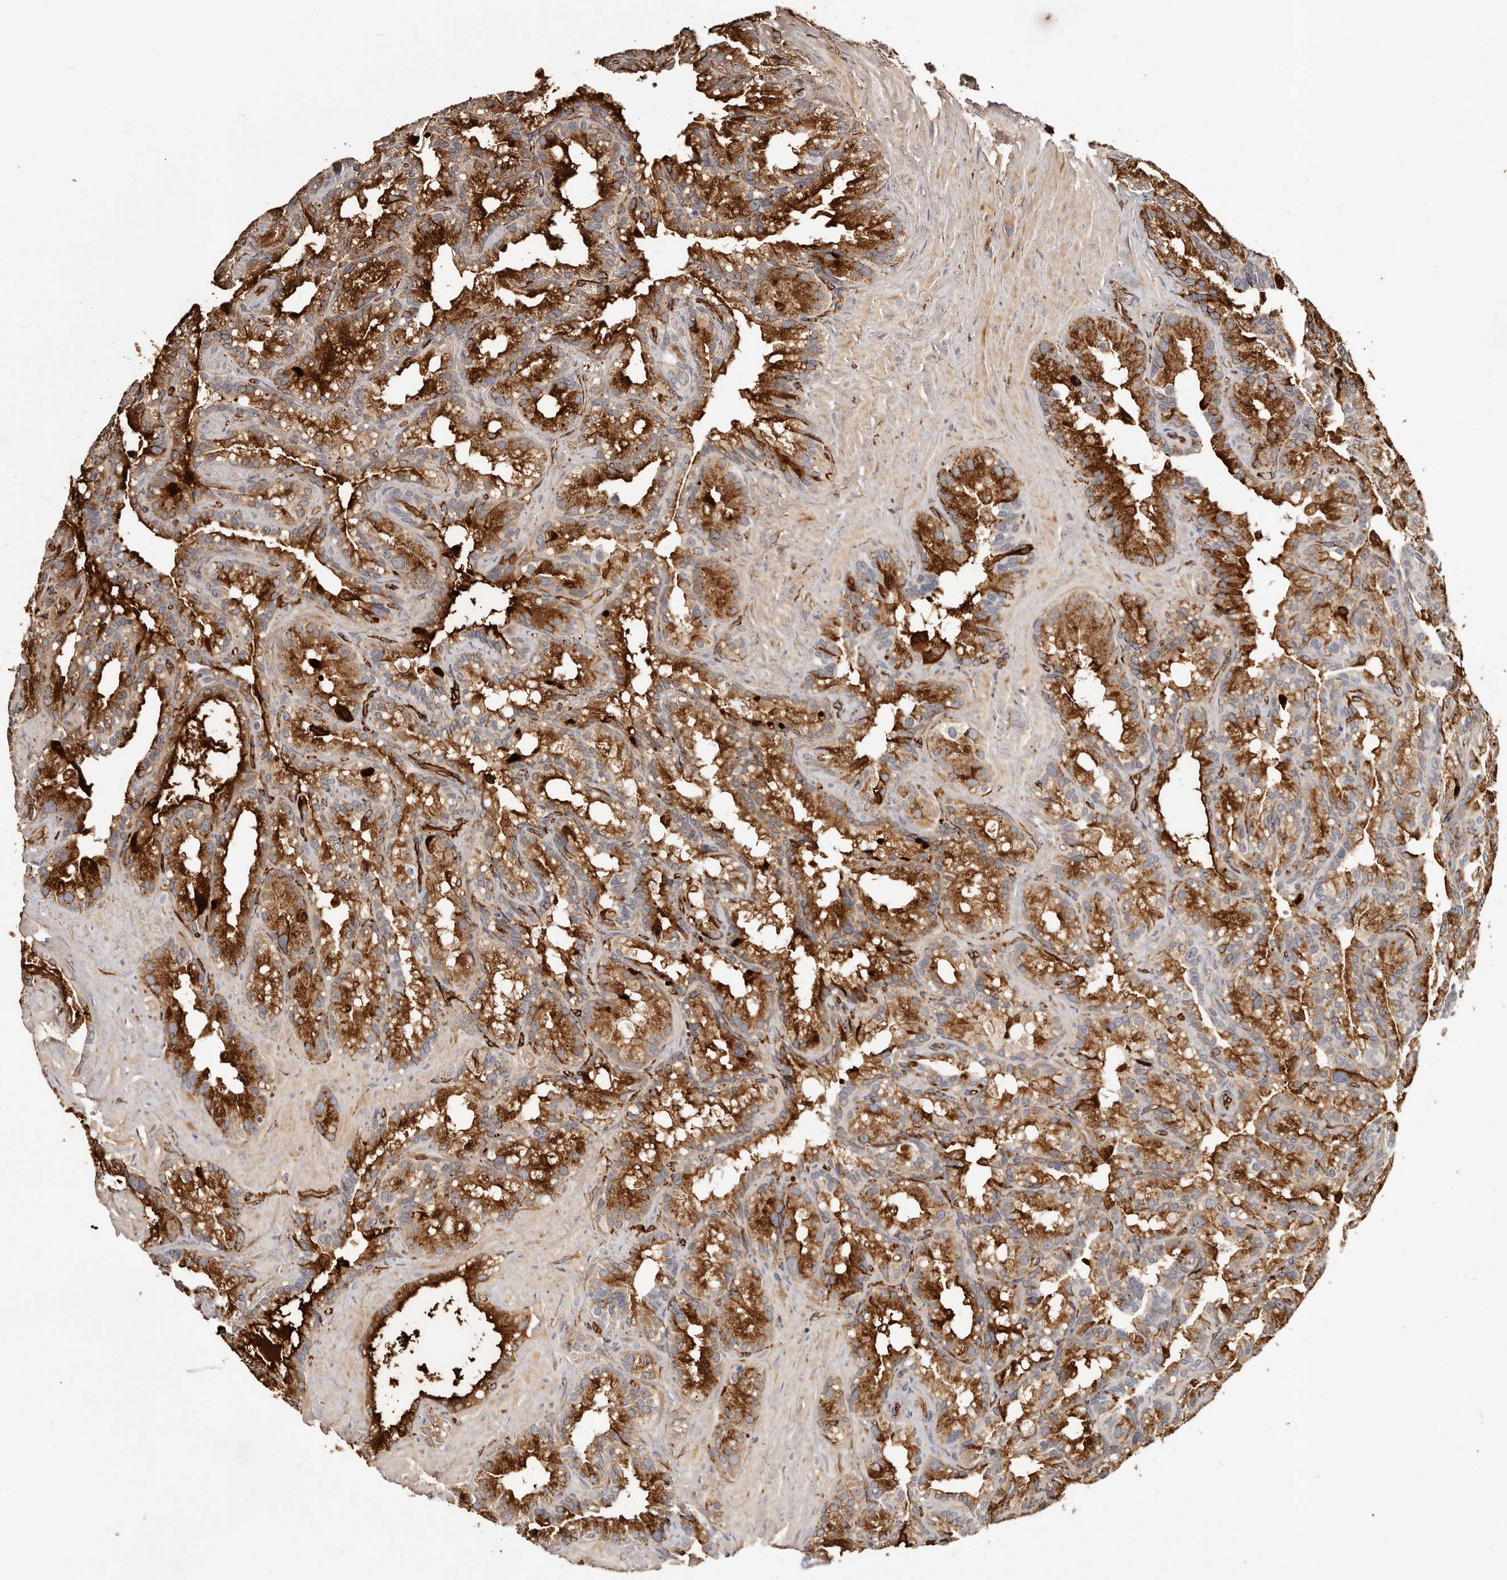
{"staining": {"intensity": "strong", "quantity": ">75%", "location": "cytoplasmic/membranous"}, "tissue": "seminal vesicle", "cell_type": "Glandular cells", "image_type": "normal", "snomed": [{"axis": "morphology", "description": "Normal tissue, NOS"}, {"axis": "topography", "description": "Prostate"}, {"axis": "topography", "description": "Seminal veicle"}], "caption": "Glandular cells show high levels of strong cytoplasmic/membranous positivity in about >75% of cells in benign human seminal vesicle.", "gene": "ZNF557", "patient": {"sex": "male", "age": 68}}